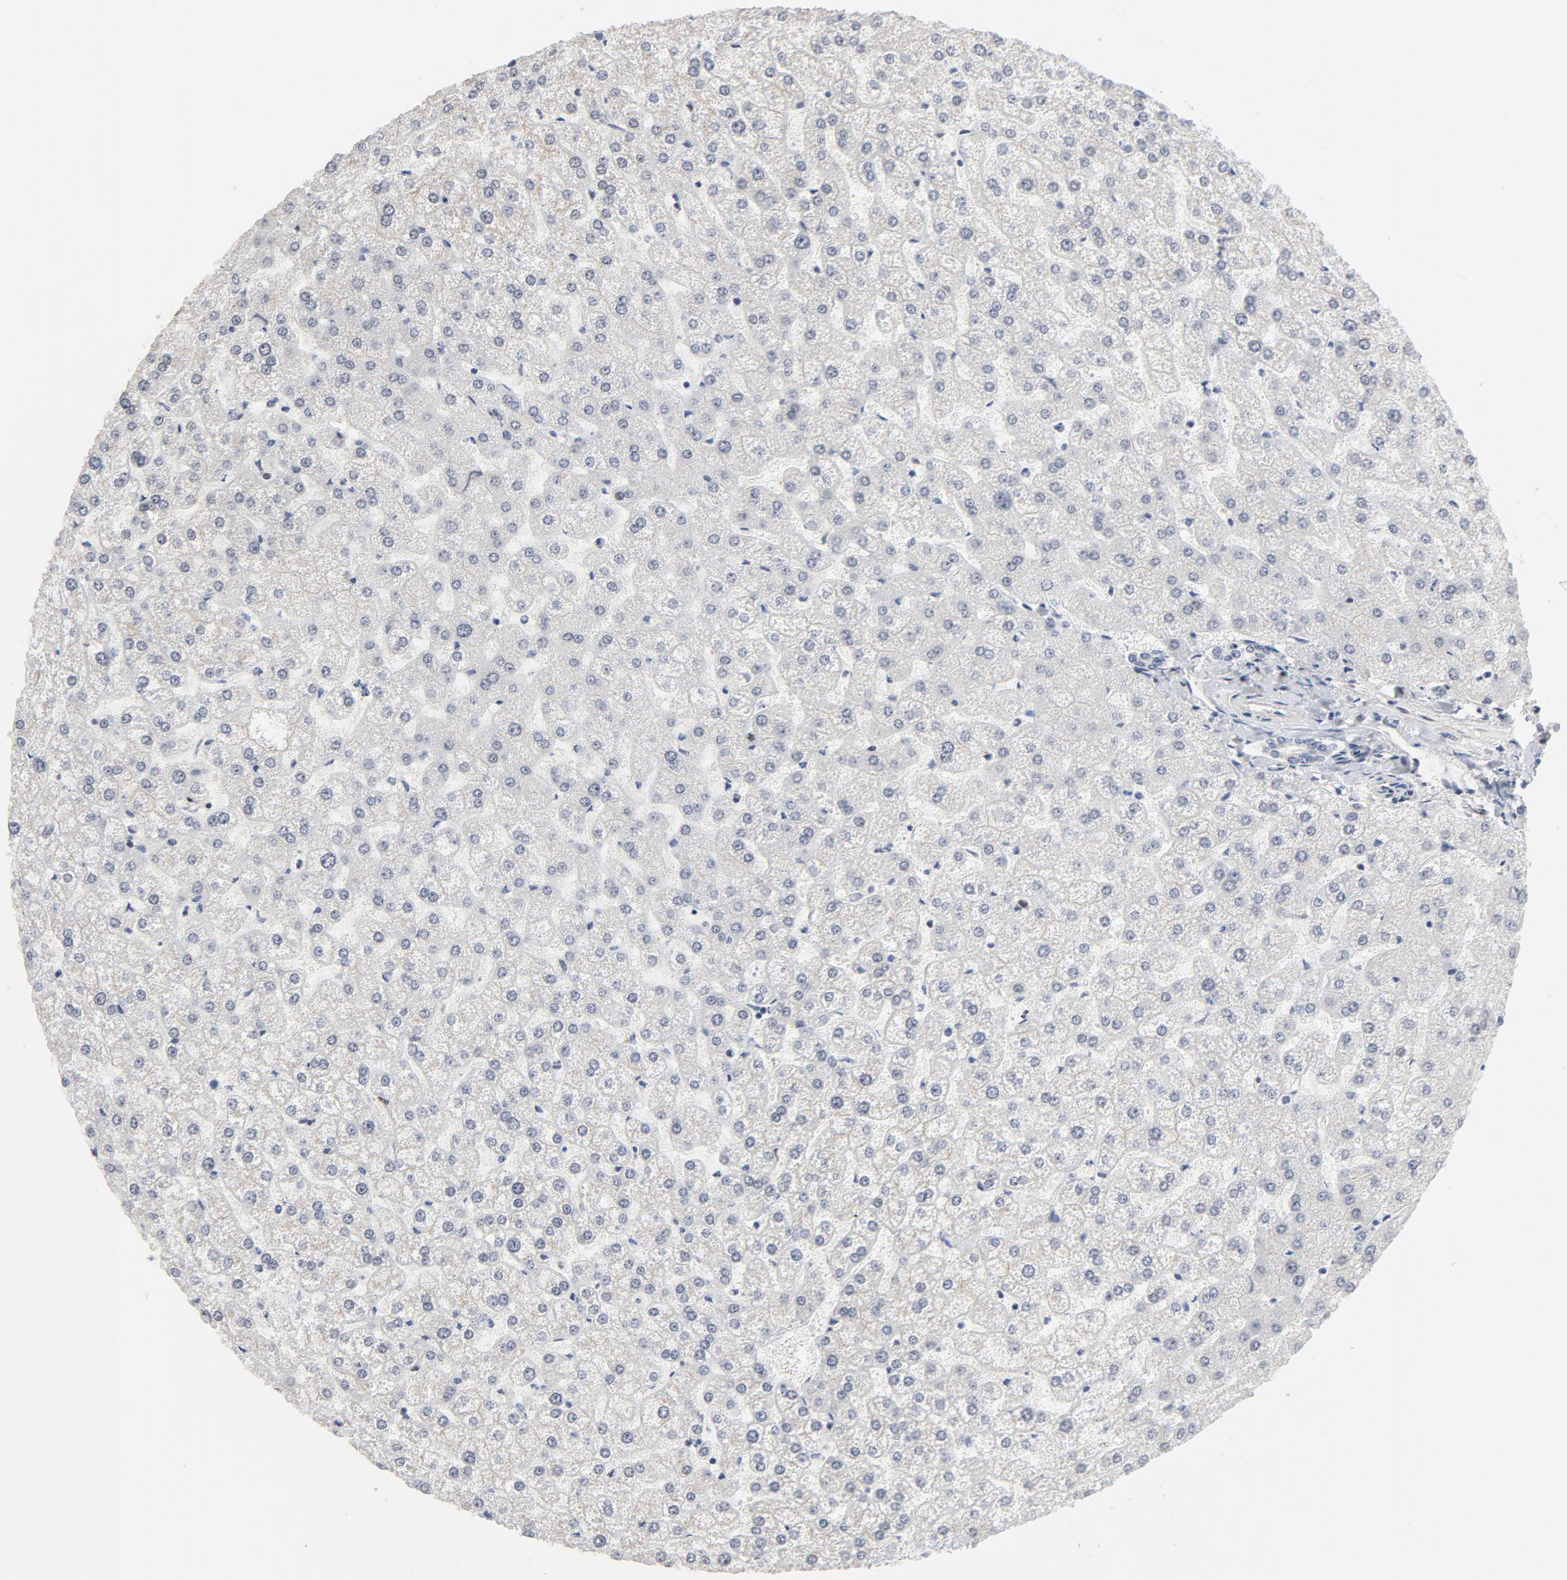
{"staining": {"intensity": "negative", "quantity": "none", "location": "none"}, "tissue": "liver", "cell_type": "Cholangiocytes", "image_type": "normal", "snomed": [{"axis": "morphology", "description": "Normal tissue, NOS"}, {"axis": "topography", "description": "Liver"}], "caption": "The photomicrograph shows no significant positivity in cholangiocytes of liver. (DAB (3,3'-diaminobenzidine) IHC visualized using brightfield microscopy, high magnification).", "gene": "TP53RK", "patient": {"sex": "female", "age": 32}}